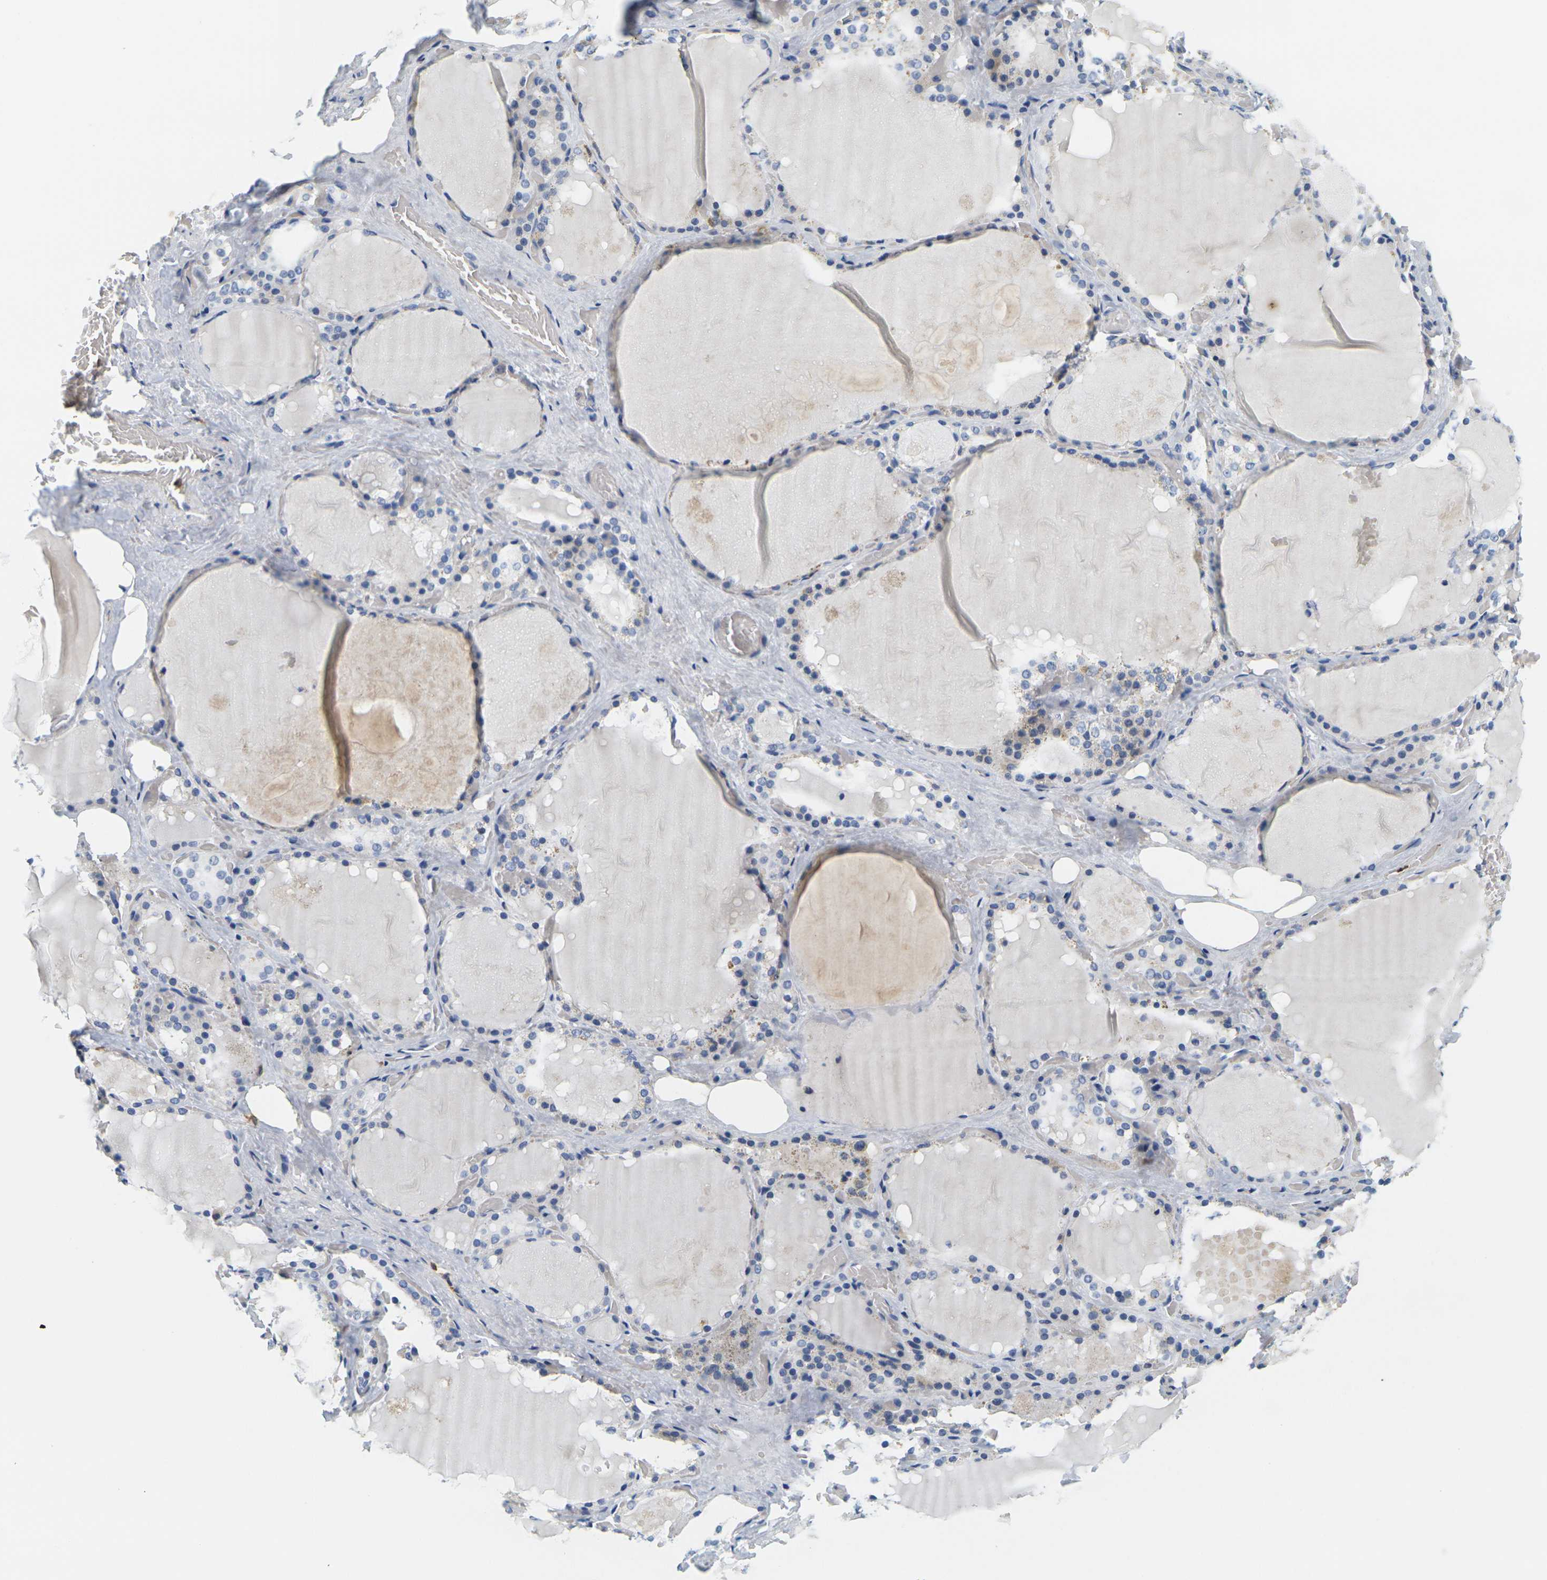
{"staining": {"intensity": "negative", "quantity": "none", "location": "none"}, "tissue": "thyroid gland", "cell_type": "Glandular cells", "image_type": "normal", "snomed": [{"axis": "morphology", "description": "Normal tissue, NOS"}, {"axis": "topography", "description": "Thyroid gland"}], "caption": "Immunohistochemical staining of unremarkable thyroid gland reveals no significant staining in glandular cells. The staining was performed using DAB to visualize the protein expression in brown, while the nuclei were stained in blue with hematoxylin (Magnification: 20x).", "gene": "KLK5", "patient": {"sex": "male", "age": 61}}